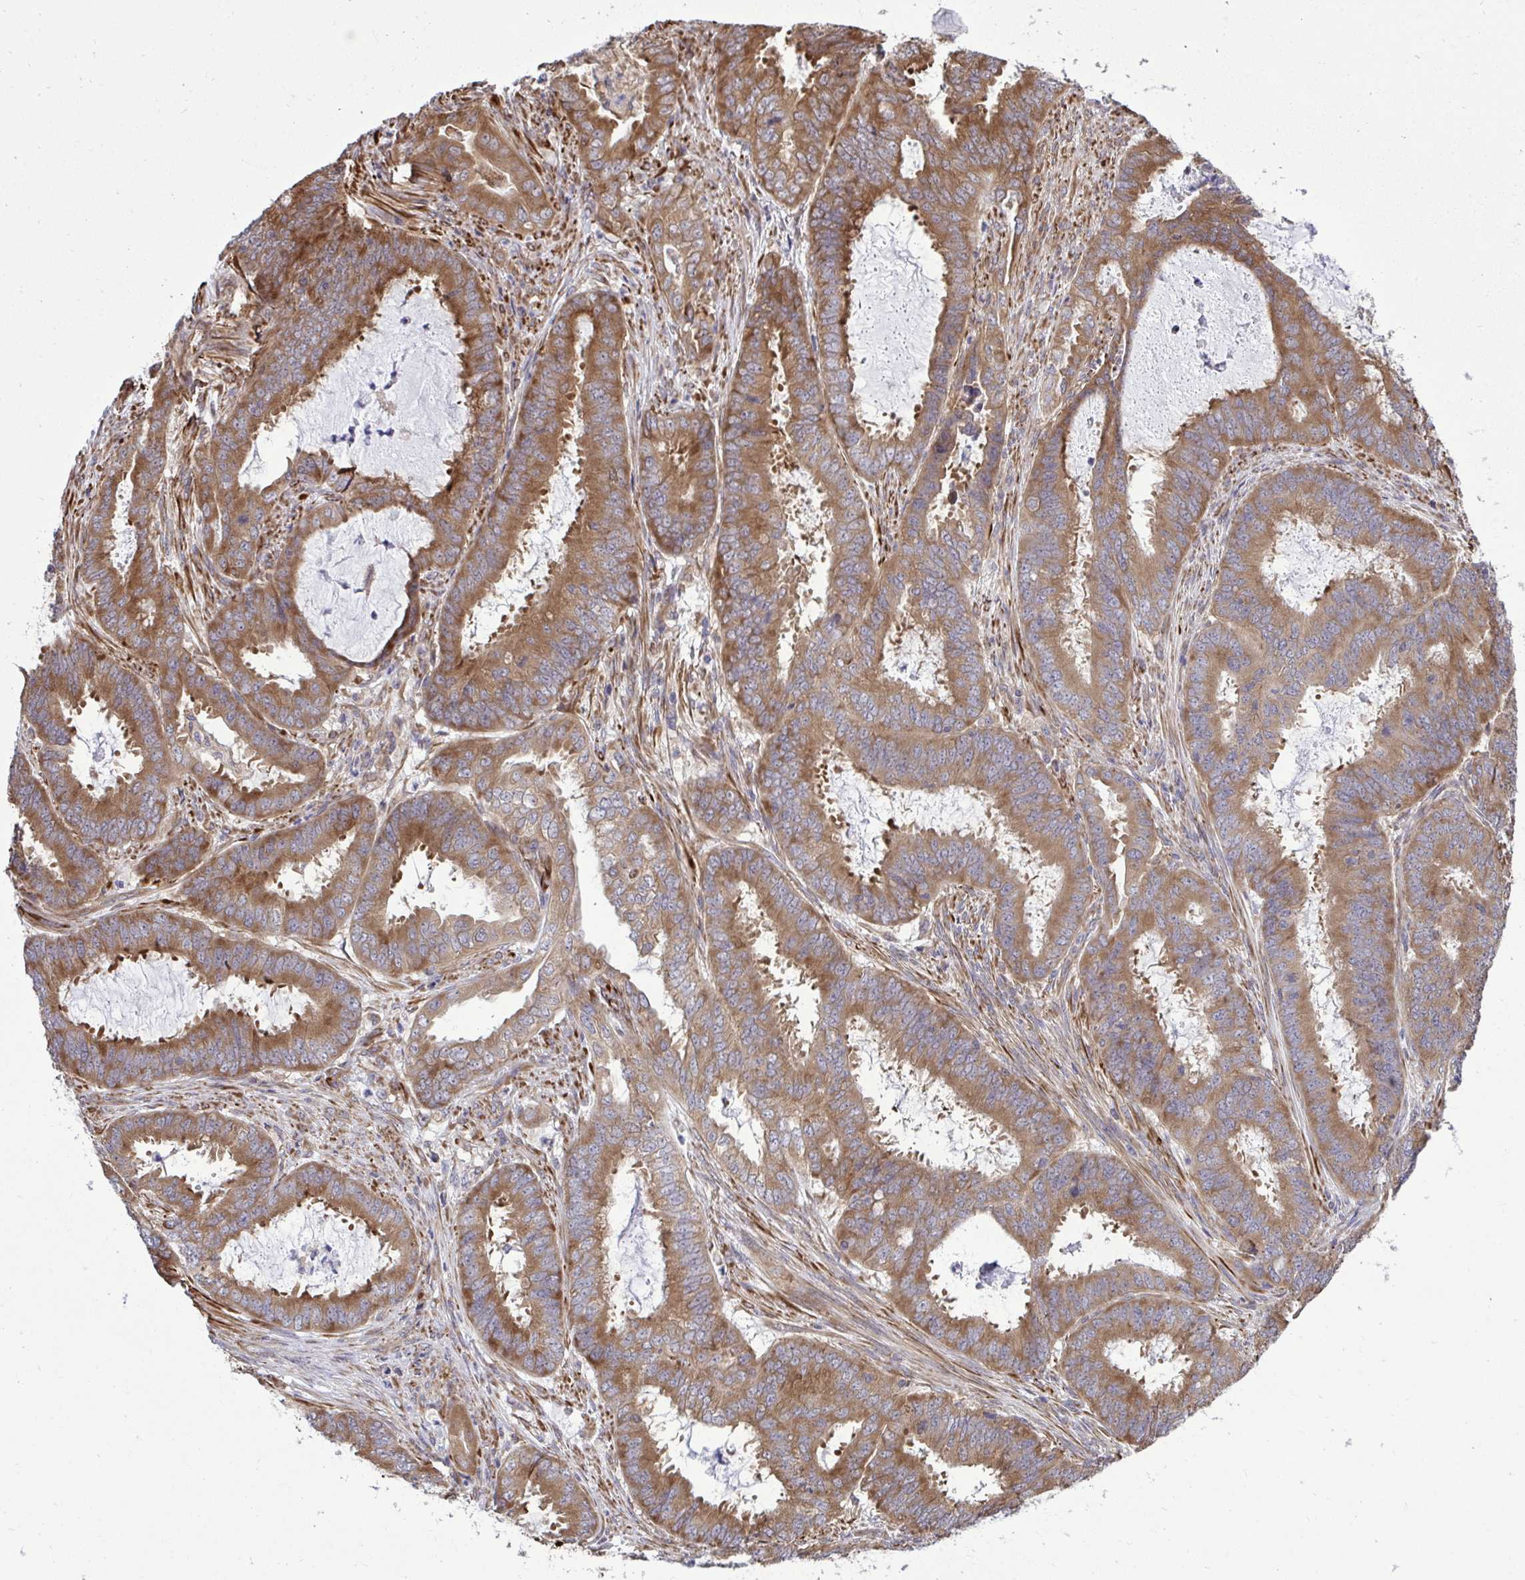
{"staining": {"intensity": "moderate", "quantity": ">75%", "location": "cytoplasmic/membranous"}, "tissue": "endometrial cancer", "cell_type": "Tumor cells", "image_type": "cancer", "snomed": [{"axis": "morphology", "description": "Adenocarcinoma, NOS"}, {"axis": "topography", "description": "Endometrium"}], "caption": "Endometrial adenocarcinoma stained for a protein (brown) reveals moderate cytoplasmic/membranous positive staining in approximately >75% of tumor cells.", "gene": "RPS15", "patient": {"sex": "female", "age": 51}}